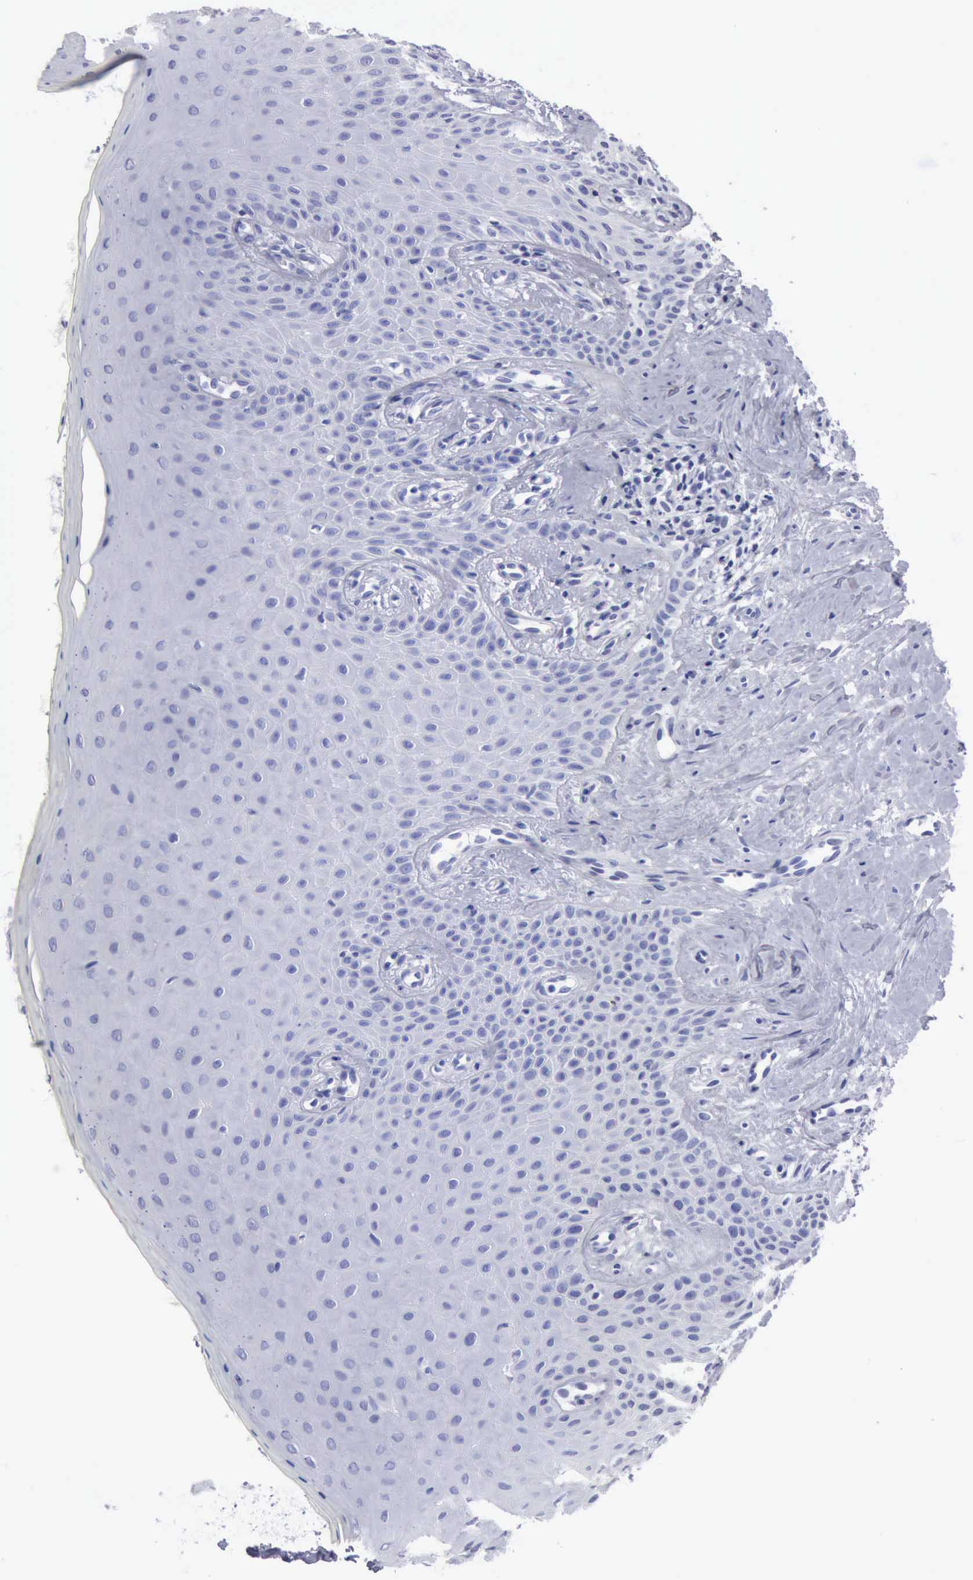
{"staining": {"intensity": "weak", "quantity": "<25%", "location": "cytoplasmic/membranous"}, "tissue": "oral mucosa", "cell_type": "Squamous epithelial cells", "image_type": "normal", "snomed": [{"axis": "morphology", "description": "Normal tissue, NOS"}, {"axis": "topography", "description": "Oral tissue"}], "caption": "Protein analysis of unremarkable oral mucosa demonstrates no significant staining in squamous epithelial cells. (DAB immunohistochemistry with hematoxylin counter stain).", "gene": "CYP19A1", "patient": {"sex": "male", "age": 69}}